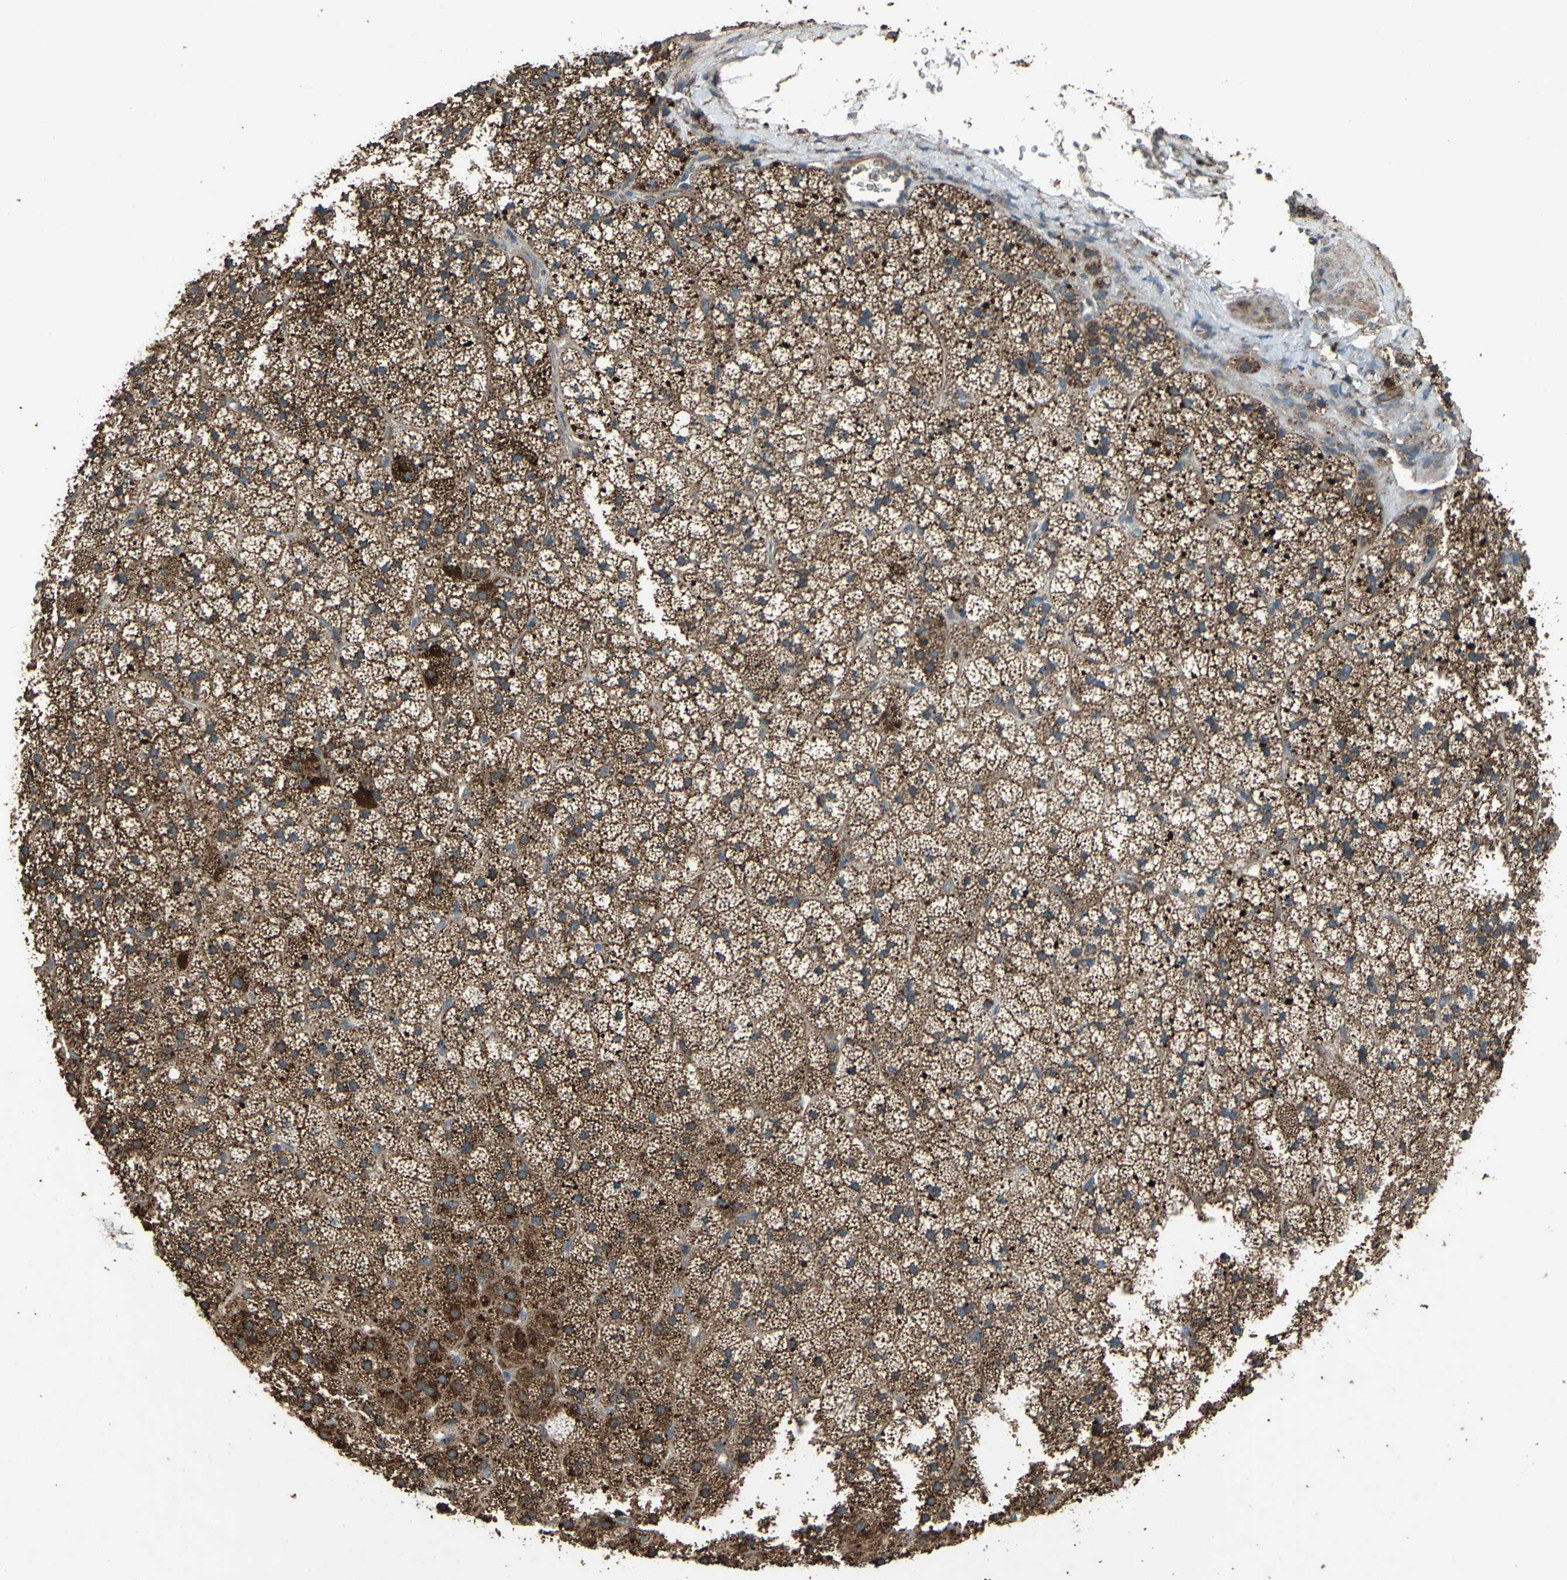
{"staining": {"intensity": "strong", "quantity": ">75%", "location": "cytoplasmic/membranous"}, "tissue": "adrenal gland", "cell_type": "Glandular cells", "image_type": "normal", "snomed": [{"axis": "morphology", "description": "Normal tissue, NOS"}, {"axis": "topography", "description": "Adrenal gland"}], "caption": "Immunohistochemical staining of unremarkable adrenal gland shows strong cytoplasmic/membranous protein positivity in about >75% of glandular cells. The staining was performed using DAB to visualize the protein expression in brown, while the nuclei were stained in blue with hematoxylin (Magnification: 20x).", "gene": "POLRMT", "patient": {"sex": "male", "age": 35}}